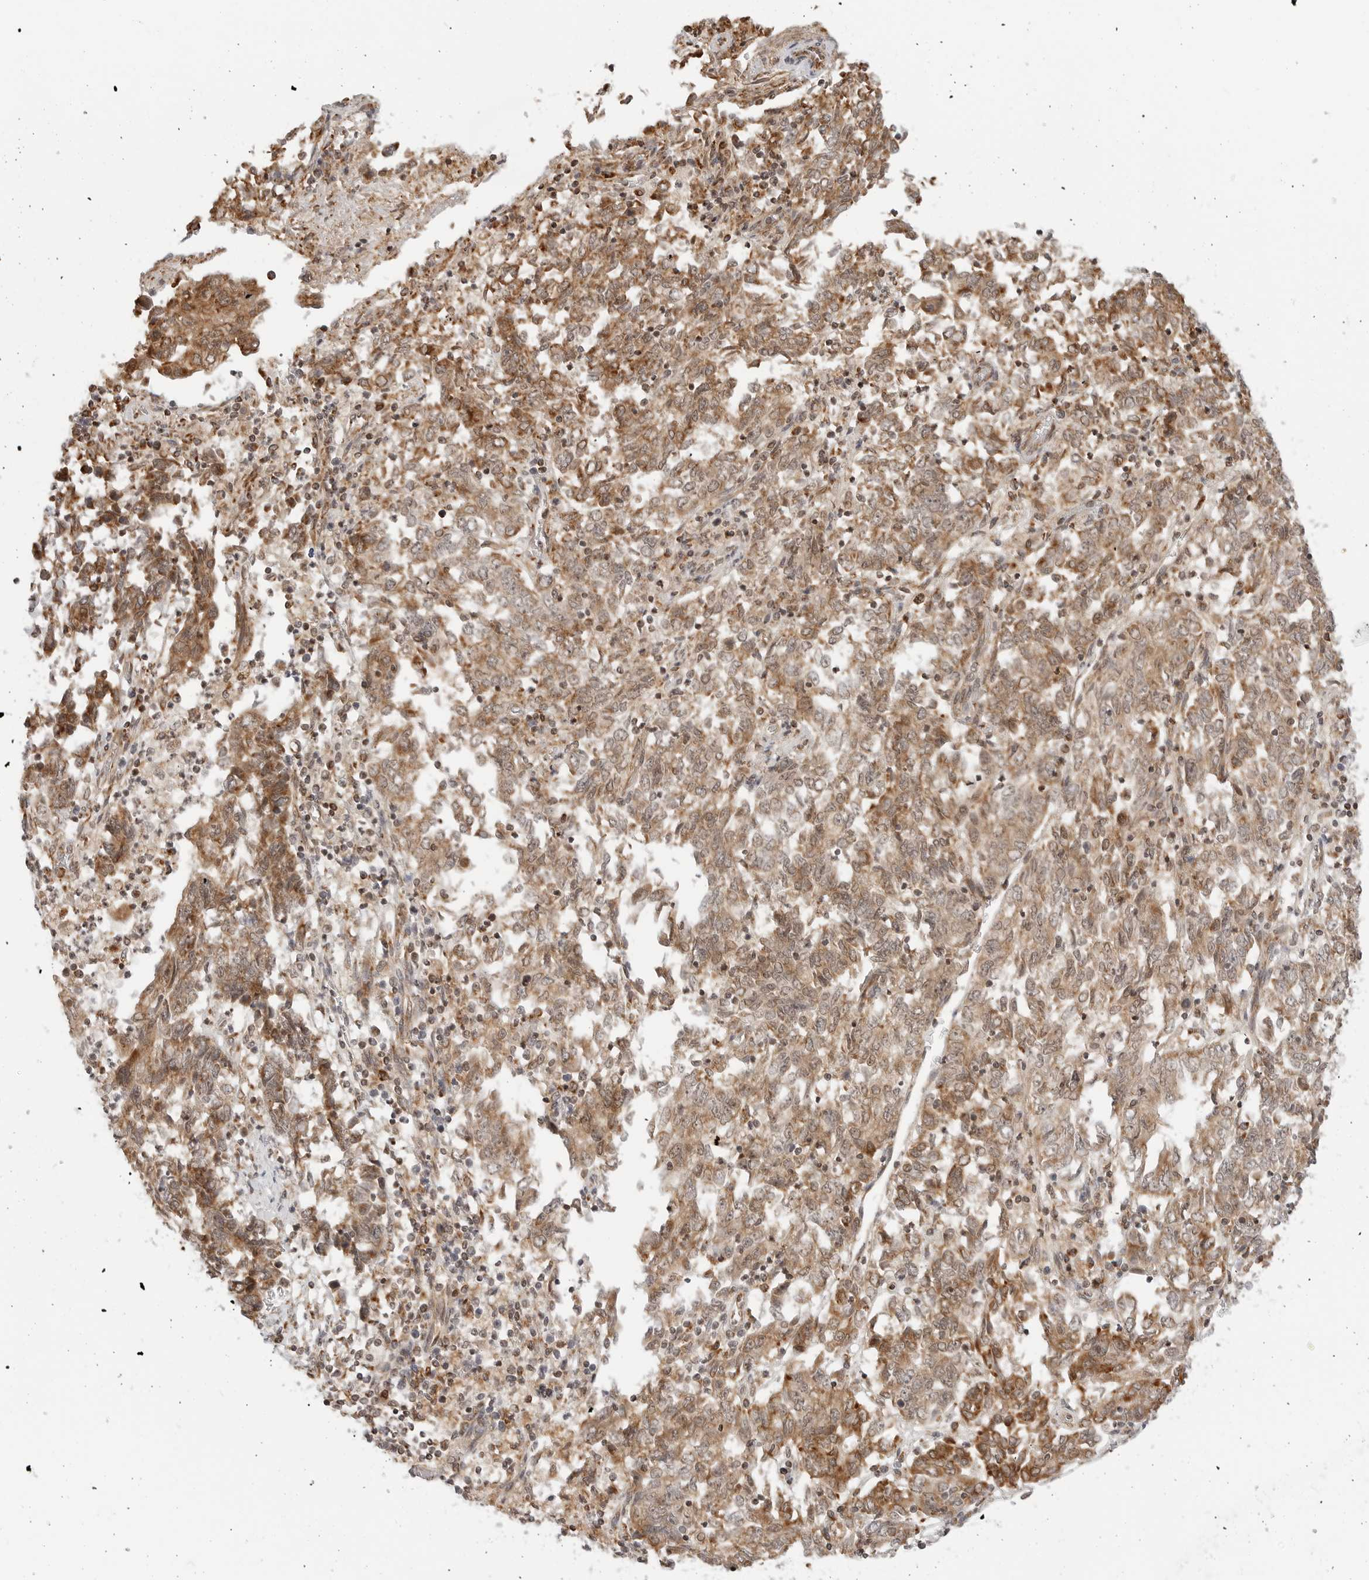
{"staining": {"intensity": "moderate", "quantity": ">75%", "location": "cytoplasmic/membranous"}, "tissue": "endometrial cancer", "cell_type": "Tumor cells", "image_type": "cancer", "snomed": [{"axis": "morphology", "description": "Adenocarcinoma, NOS"}, {"axis": "topography", "description": "Endometrium"}], "caption": "This micrograph displays adenocarcinoma (endometrial) stained with immunohistochemistry (IHC) to label a protein in brown. The cytoplasmic/membranous of tumor cells show moderate positivity for the protein. Nuclei are counter-stained blue.", "gene": "POLR3GL", "patient": {"sex": "female", "age": 80}}